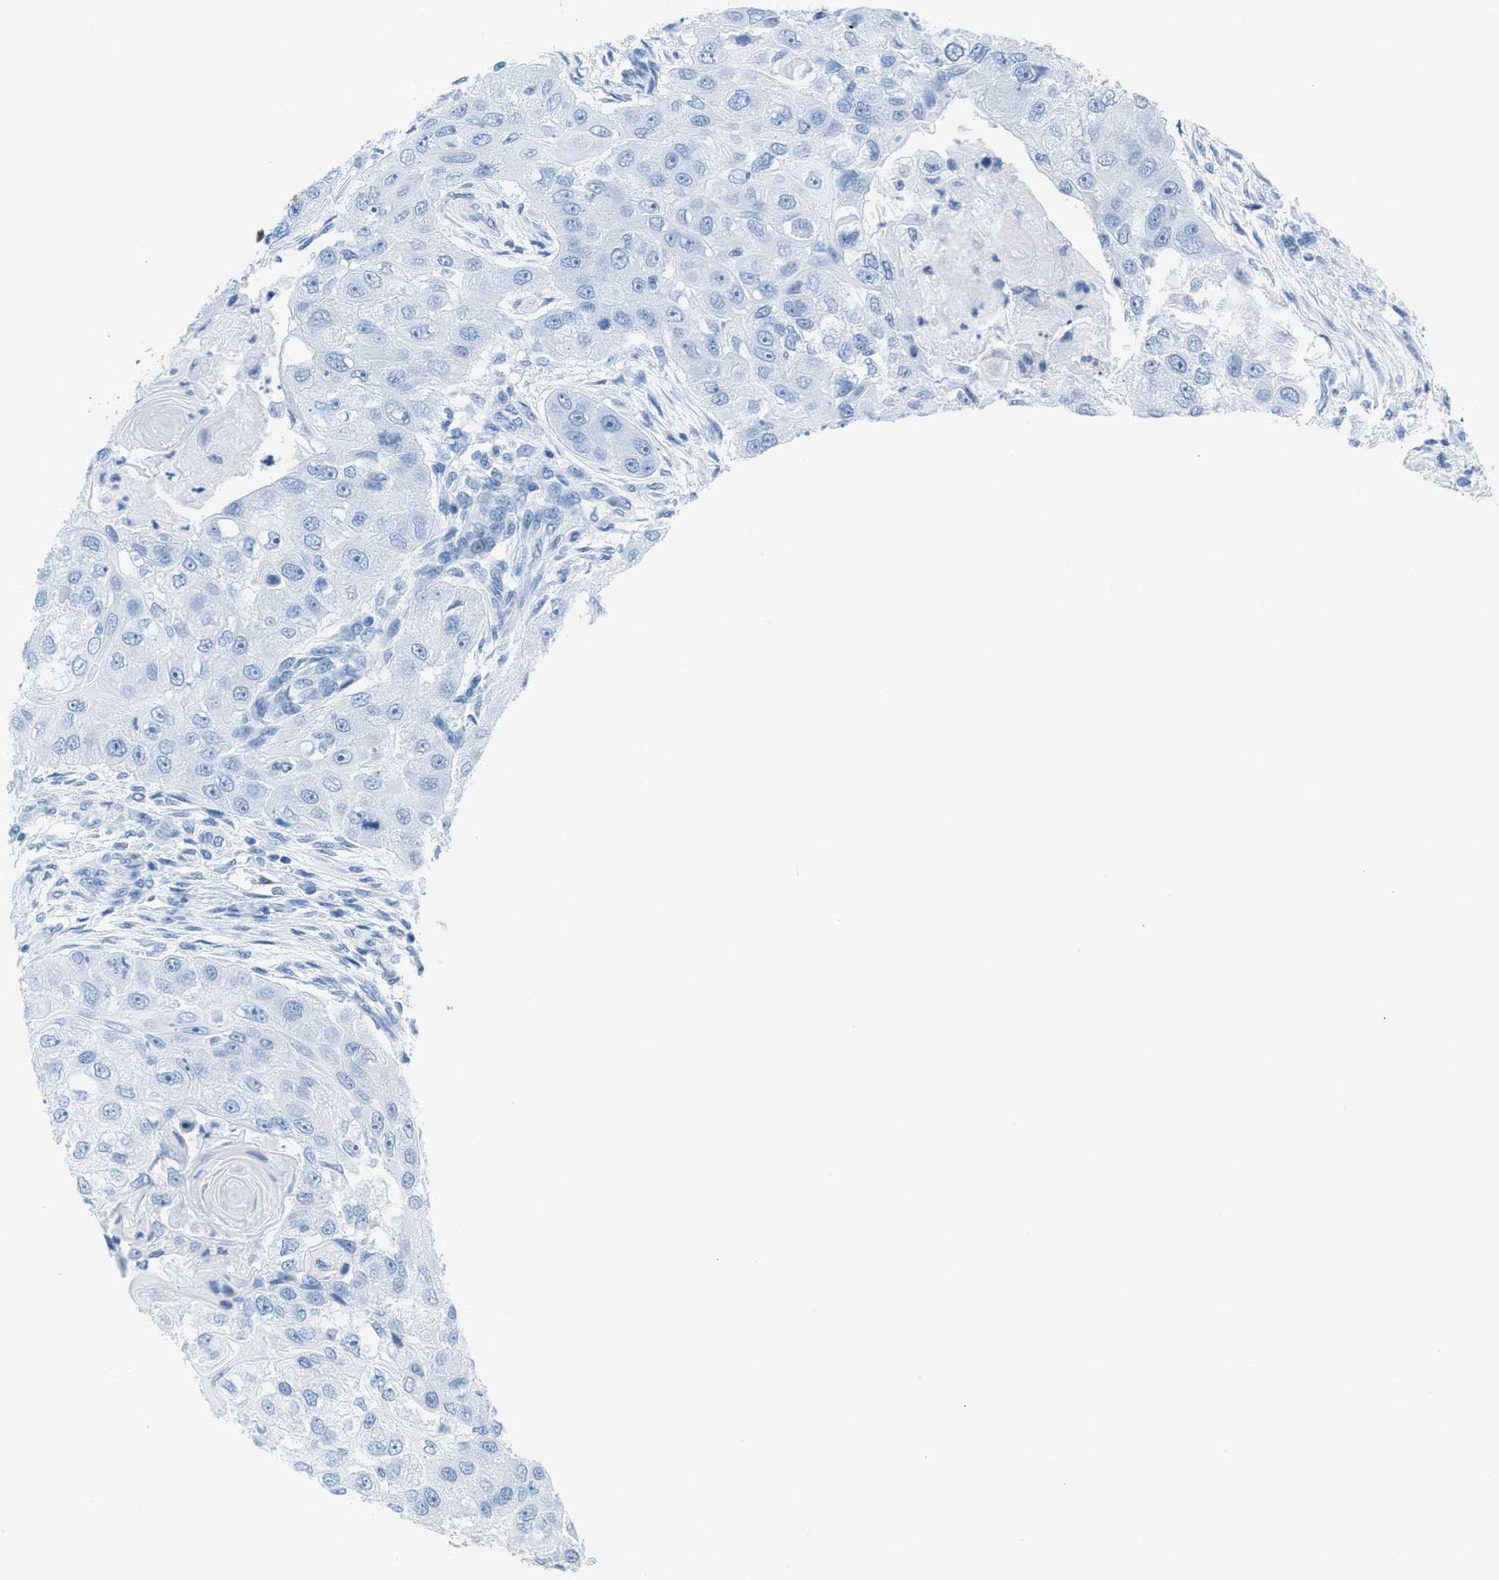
{"staining": {"intensity": "negative", "quantity": "none", "location": "none"}, "tissue": "head and neck cancer", "cell_type": "Tumor cells", "image_type": "cancer", "snomed": [{"axis": "morphology", "description": "Normal tissue, NOS"}, {"axis": "morphology", "description": "Squamous cell carcinoma, NOS"}, {"axis": "topography", "description": "Skeletal muscle"}, {"axis": "topography", "description": "Head-Neck"}], "caption": "Immunohistochemistry (IHC) image of human head and neck squamous cell carcinoma stained for a protein (brown), which reveals no staining in tumor cells.", "gene": "ASGR1", "patient": {"sex": "male", "age": 51}}